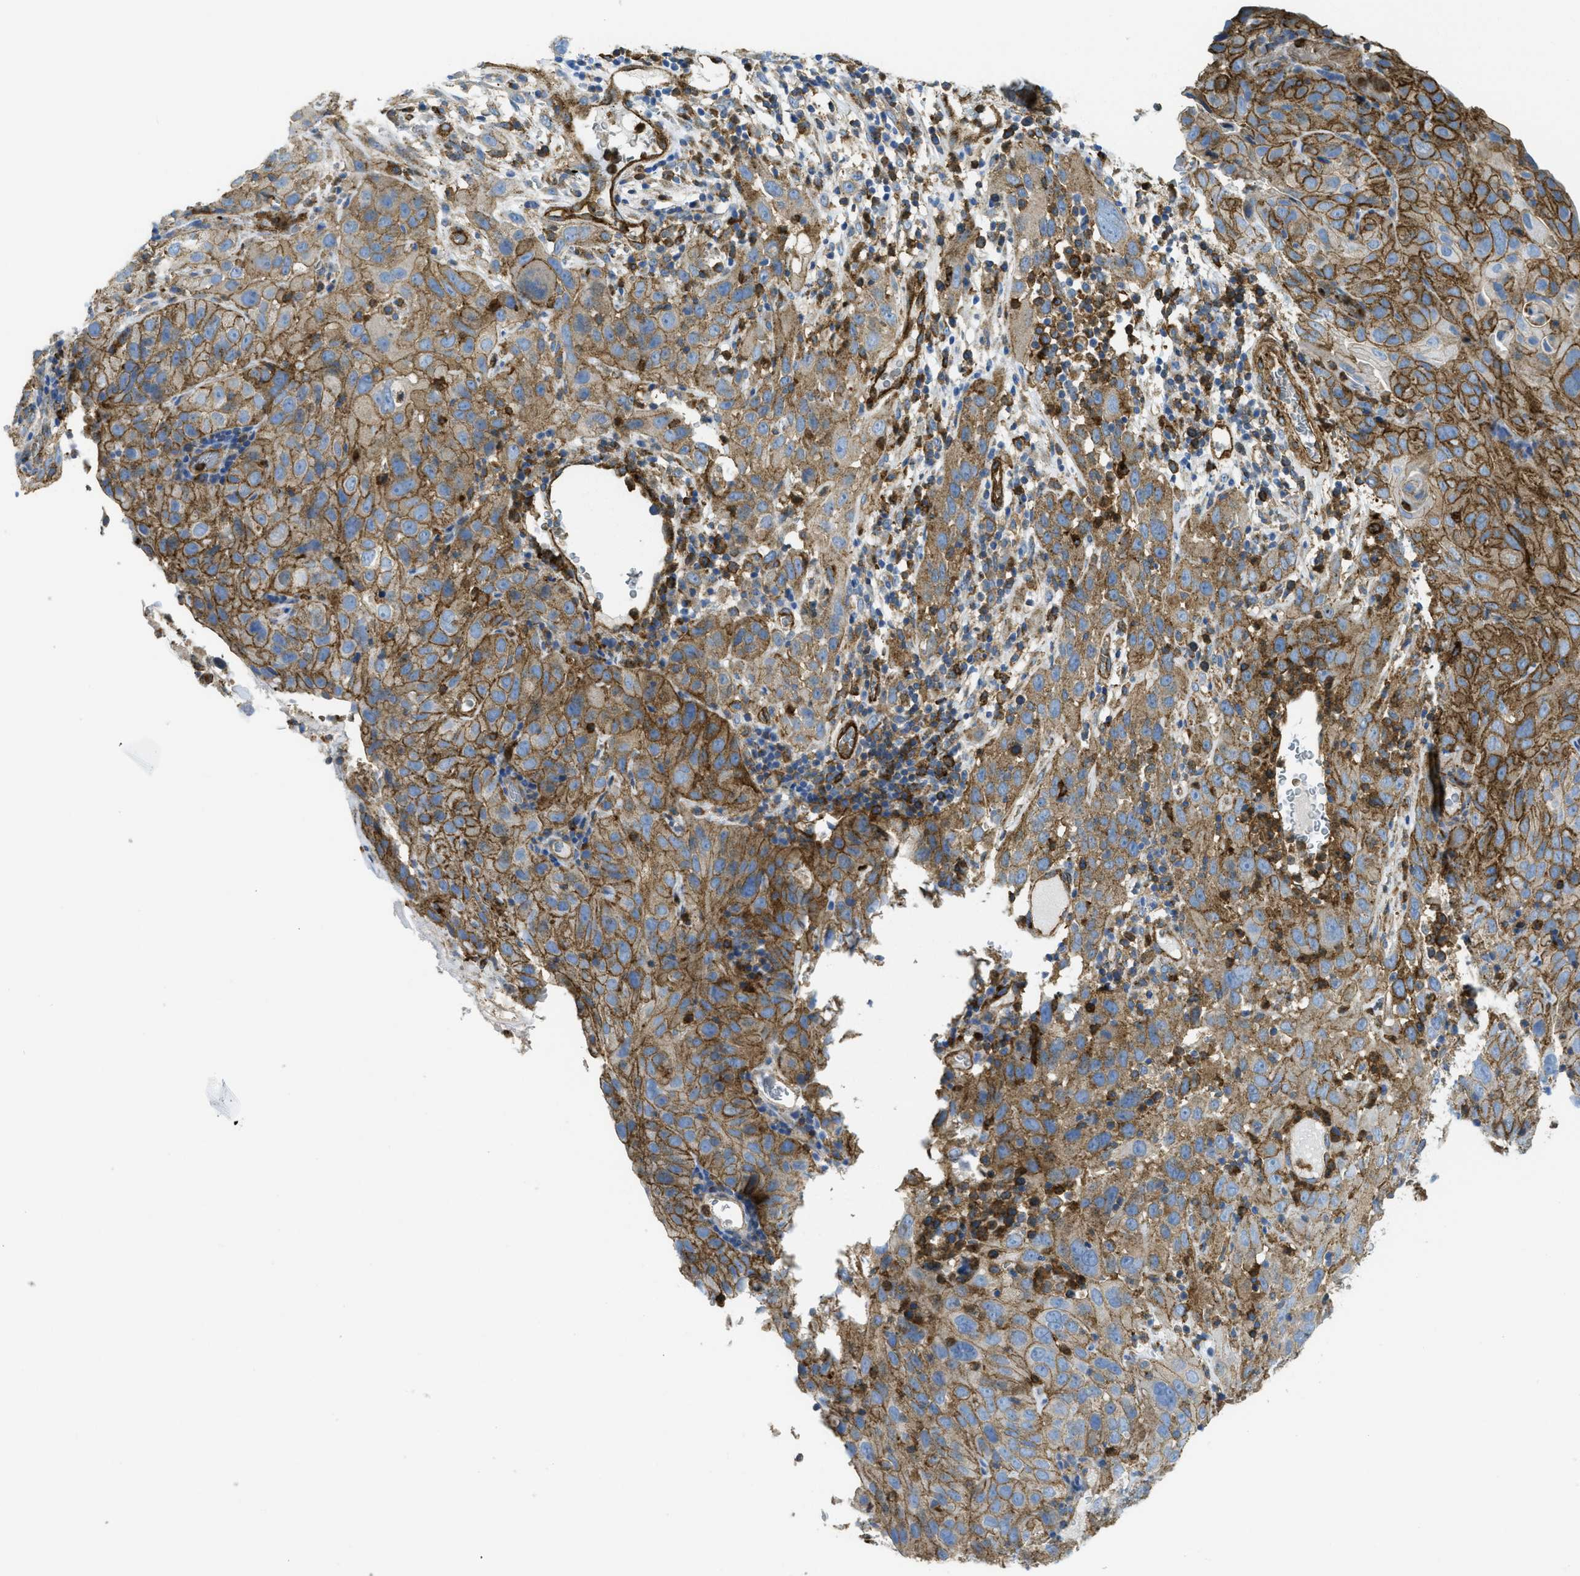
{"staining": {"intensity": "moderate", "quantity": ">75%", "location": "cytoplasmic/membranous"}, "tissue": "cervical cancer", "cell_type": "Tumor cells", "image_type": "cancer", "snomed": [{"axis": "morphology", "description": "Squamous cell carcinoma, NOS"}, {"axis": "topography", "description": "Cervix"}], "caption": "Squamous cell carcinoma (cervical) stained with a brown dye displays moderate cytoplasmic/membranous positive staining in approximately >75% of tumor cells.", "gene": "HIP1", "patient": {"sex": "female", "age": 32}}